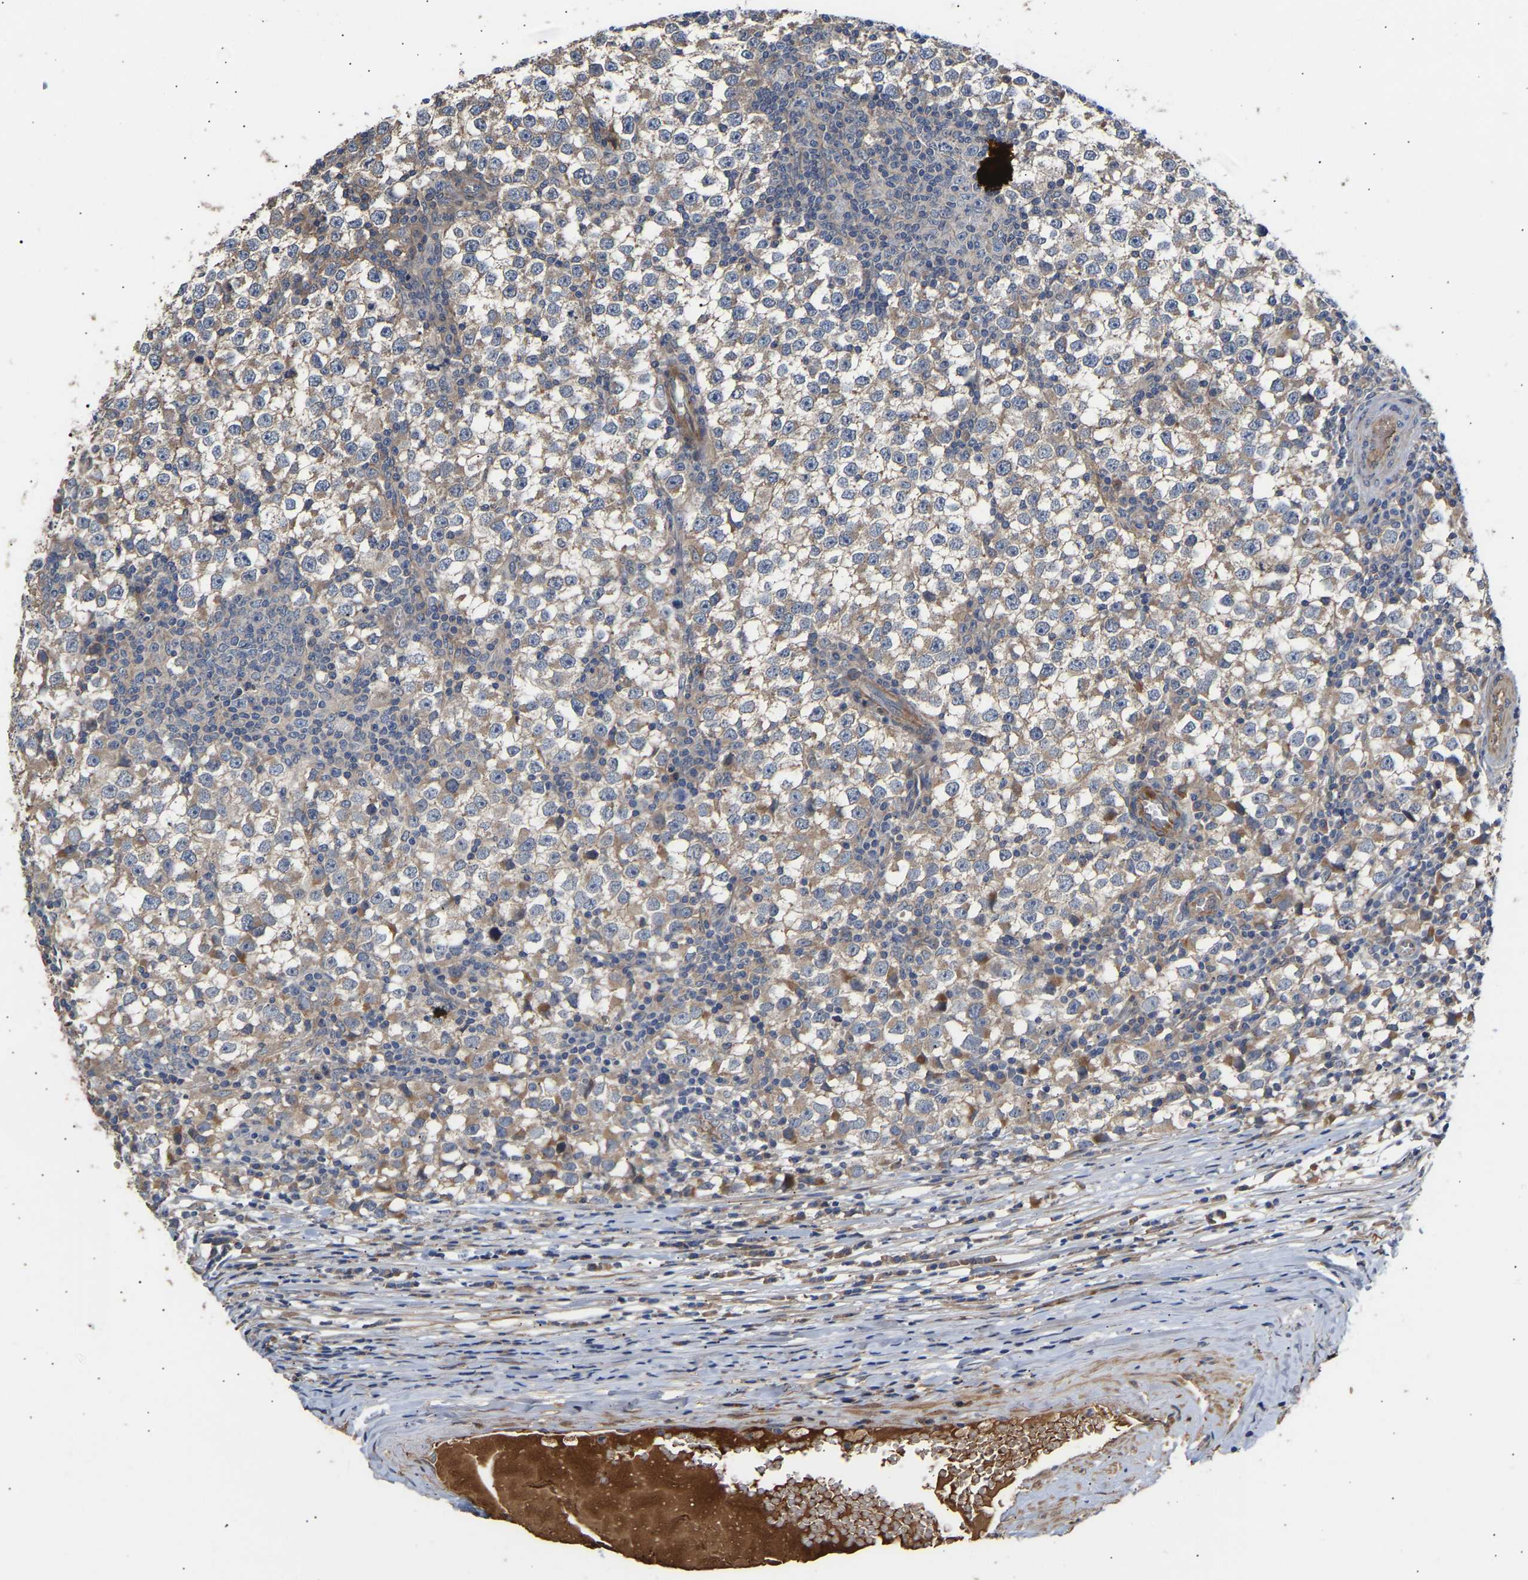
{"staining": {"intensity": "weak", "quantity": ">75%", "location": "cytoplasmic/membranous"}, "tissue": "testis cancer", "cell_type": "Tumor cells", "image_type": "cancer", "snomed": [{"axis": "morphology", "description": "Seminoma, NOS"}, {"axis": "topography", "description": "Testis"}], "caption": "High-power microscopy captured an immunohistochemistry (IHC) photomicrograph of seminoma (testis), revealing weak cytoplasmic/membranous positivity in approximately >75% of tumor cells.", "gene": "KASH5", "patient": {"sex": "male", "age": 65}}